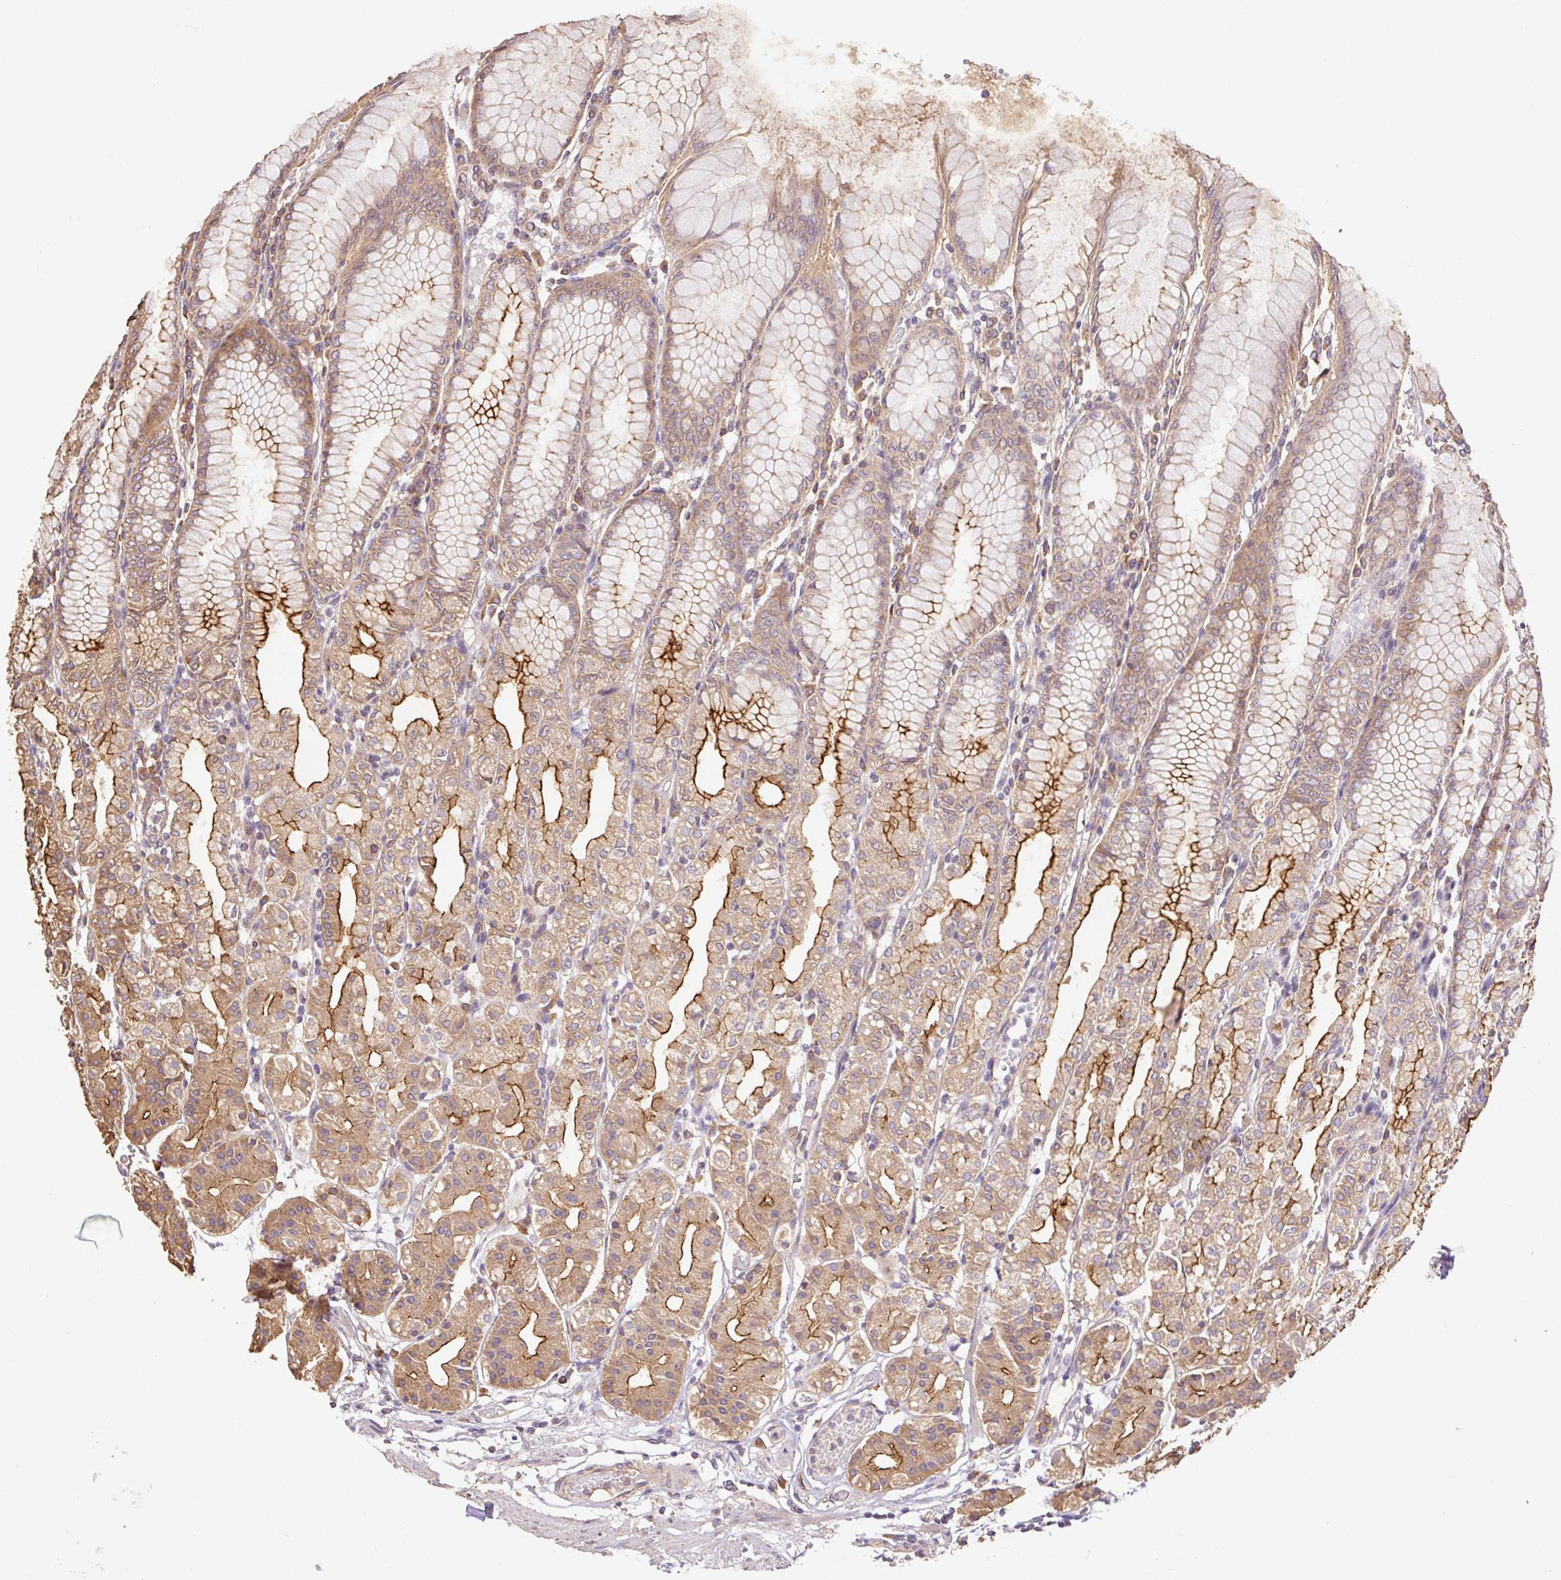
{"staining": {"intensity": "strong", "quantity": "25%-75%", "location": "cytoplasmic/membranous"}, "tissue": "stomach", "cell_type": "Glandular cells", "image_type": "normal", "snomed": [{"axis": "morphology", "description": "Normal tissue, NOS"}, {"axis": "topography", "description": "Stomach"}], "caption": "A high-resolution micrograph shows immunohistochemistry (IHC) staining of normal stomach, which displays strong cytoplasmic/membranous staining in approximately 25%-75% of glandular cells. (IHC, brightfield microscopy, high magnification).", "gene": "DESI1", "patient": {"sex": "female", "age": 57}}